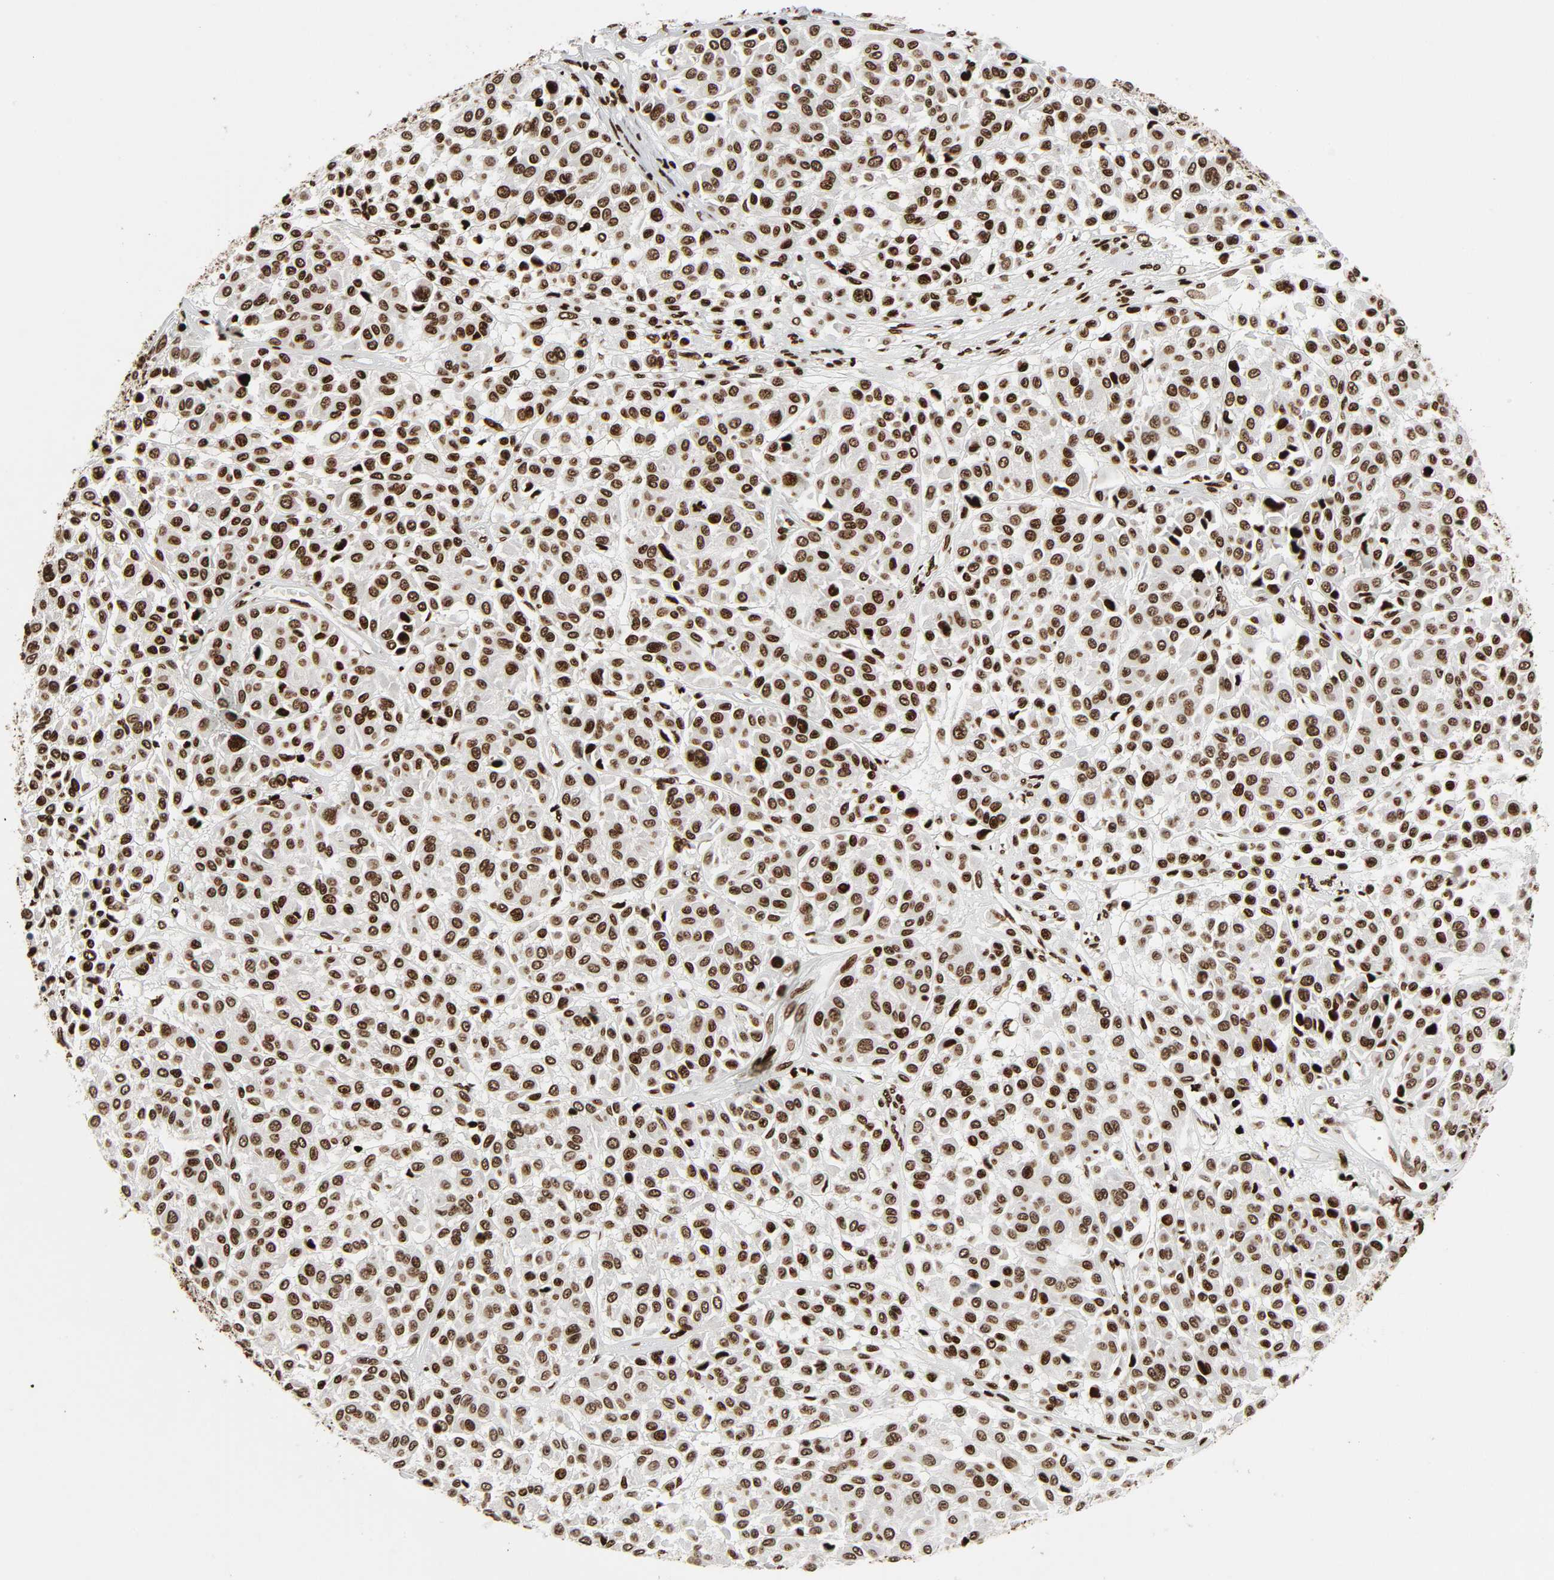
{"staining": {"intensity": "strong", "quantity": ">75%", "location": "nuclear"}, "tissue": "melanoma", "cell_type": "Tumor cells", "image_type": "cancer", "snomed": [{"axis": "morphology", "description": "Malignant melanoma, Metastatic site"}, {"axis": "topography", "description": "Soft tissue"}], "caption": "There is high levels of strong nuclear expression in tumor cells of malignant melanoma (metastatic site), as demonstrated by immunohistochemical staining (brown color).", "gene": "RXRA", "patient": {"sex": "male", "age": 41}}